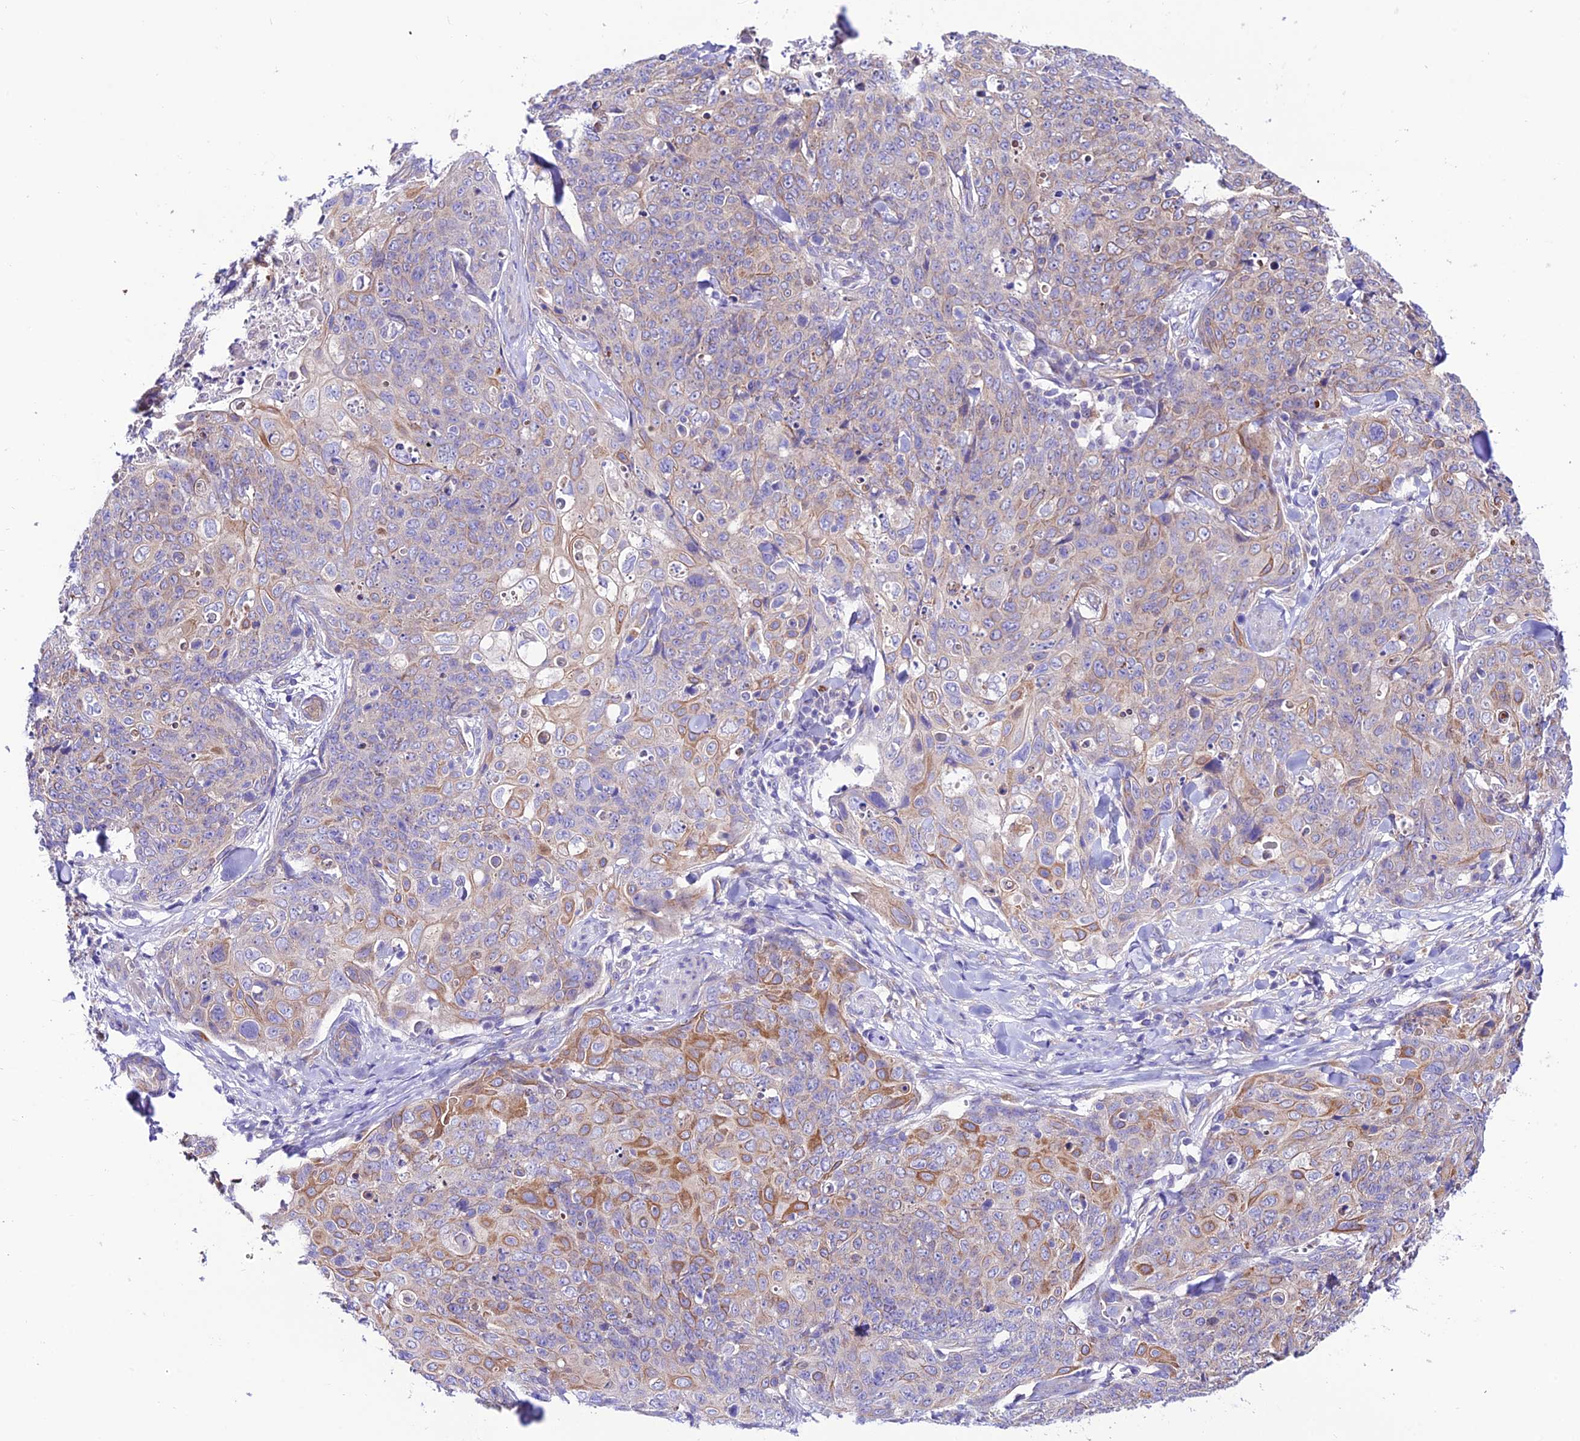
{"staining": {"intensity": "moderate", "quantity": "<25%", "location": "cytoplasmic/membranous"}, "tissue": "skin cancer", "cell_type": "Tumor cells", "image_type": "cancer", "snomed": [{"axis": "morphology", "description": "Squamous cell carcinoma, NOS"}, {"axis": "topography", "description": "Skin"}, {"axis": "topography", "description": "Vulva"}], "caption": "Protein analysis of skin cancer (squamous cell carcinoma) tissue displays moderate cytoplasmic/membranous expression in approximately <25% of tumor cells.", "gene": "LACTB2", "patient": {"sex": "female", "age": 85}}